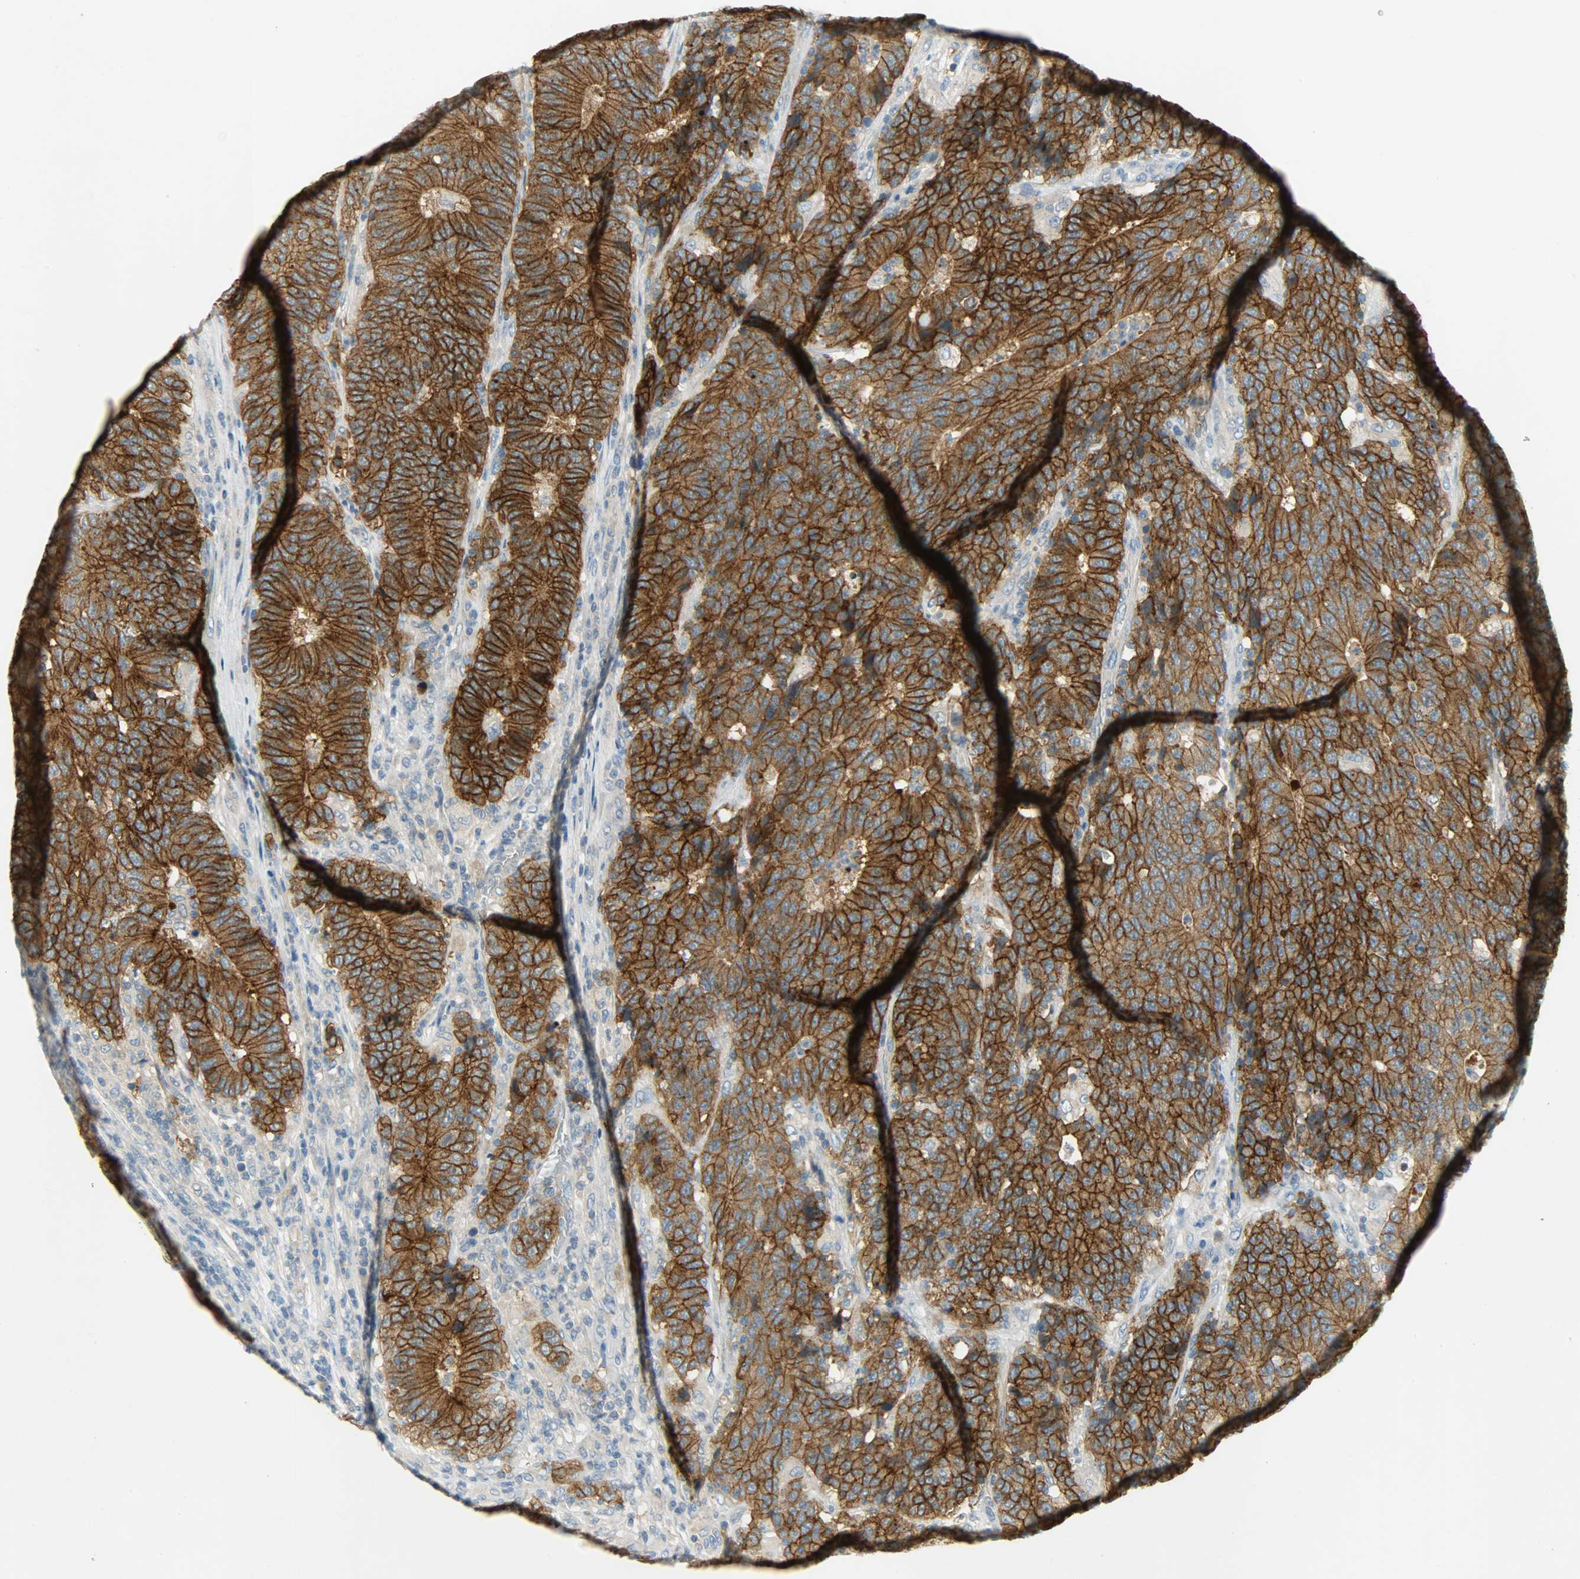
{"staining": {"intensity": "strong", "quantity": ">75%", "location": "cytoplasmic/membranous"}, "tissue": "colorectal cancer", "cell_type": "Tumor cells", "image_type": "cancer", "snomed": [{"axis": "morphology", "description": "Normal tissue, NOS"}, {"axis": "morphology", "description": "Adenocarcinoma, NOS"}, {"axis": "topography", "description": "Colon"}], "caption": "Human colorectal adenocarcinoma stained for a protein (brown) reveals strong cytoplasmic/membranous positive expression in approximately >75% of tumor cells.", "gene": "DSG2", "patient": {"sex": "female", "age": 75}}